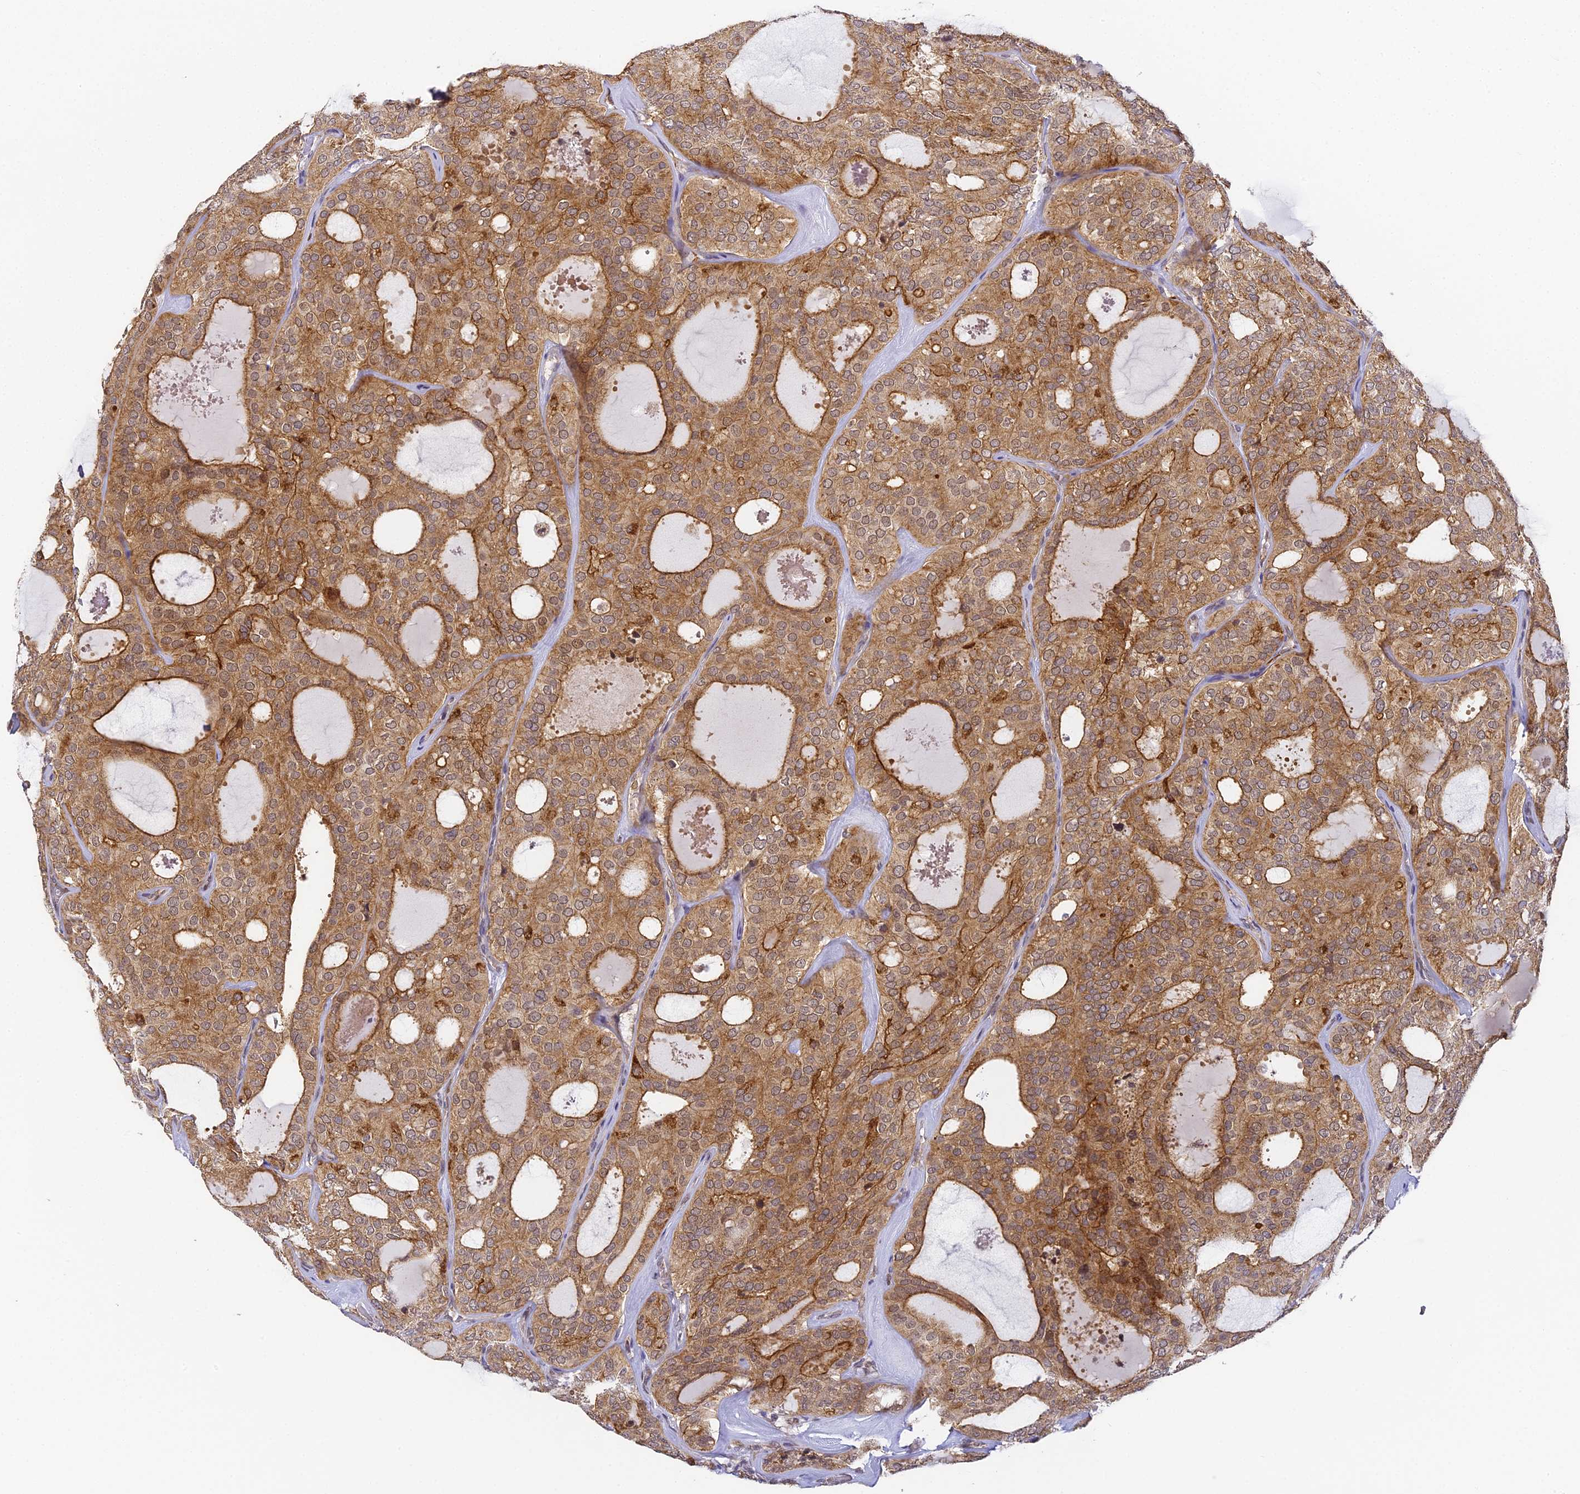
{"staining": {"intensity": "moderate", "quantity": ">75%", "location": "cytoplasmic/membranous,nuclear"}, "tissue": "thyroid cancer", "cell_type": "Tumor cells", "image_type": "cancer", "snomed": [{"axis": "morphology", "description": "Follicular adenoma carcinoma, NOS"}, {"axis": "topography", "description": "Thyroid gland"}], "caption": "Immunohistochemical staining of follicular adenoma carcinoma (thyroid) reveals moderate cytoplasmic/membranous and nuclear protein expression in approximately >75% of tumor cells.", "gene": "DNAAF10", "patient": {"sex": "male", "age": 75}}